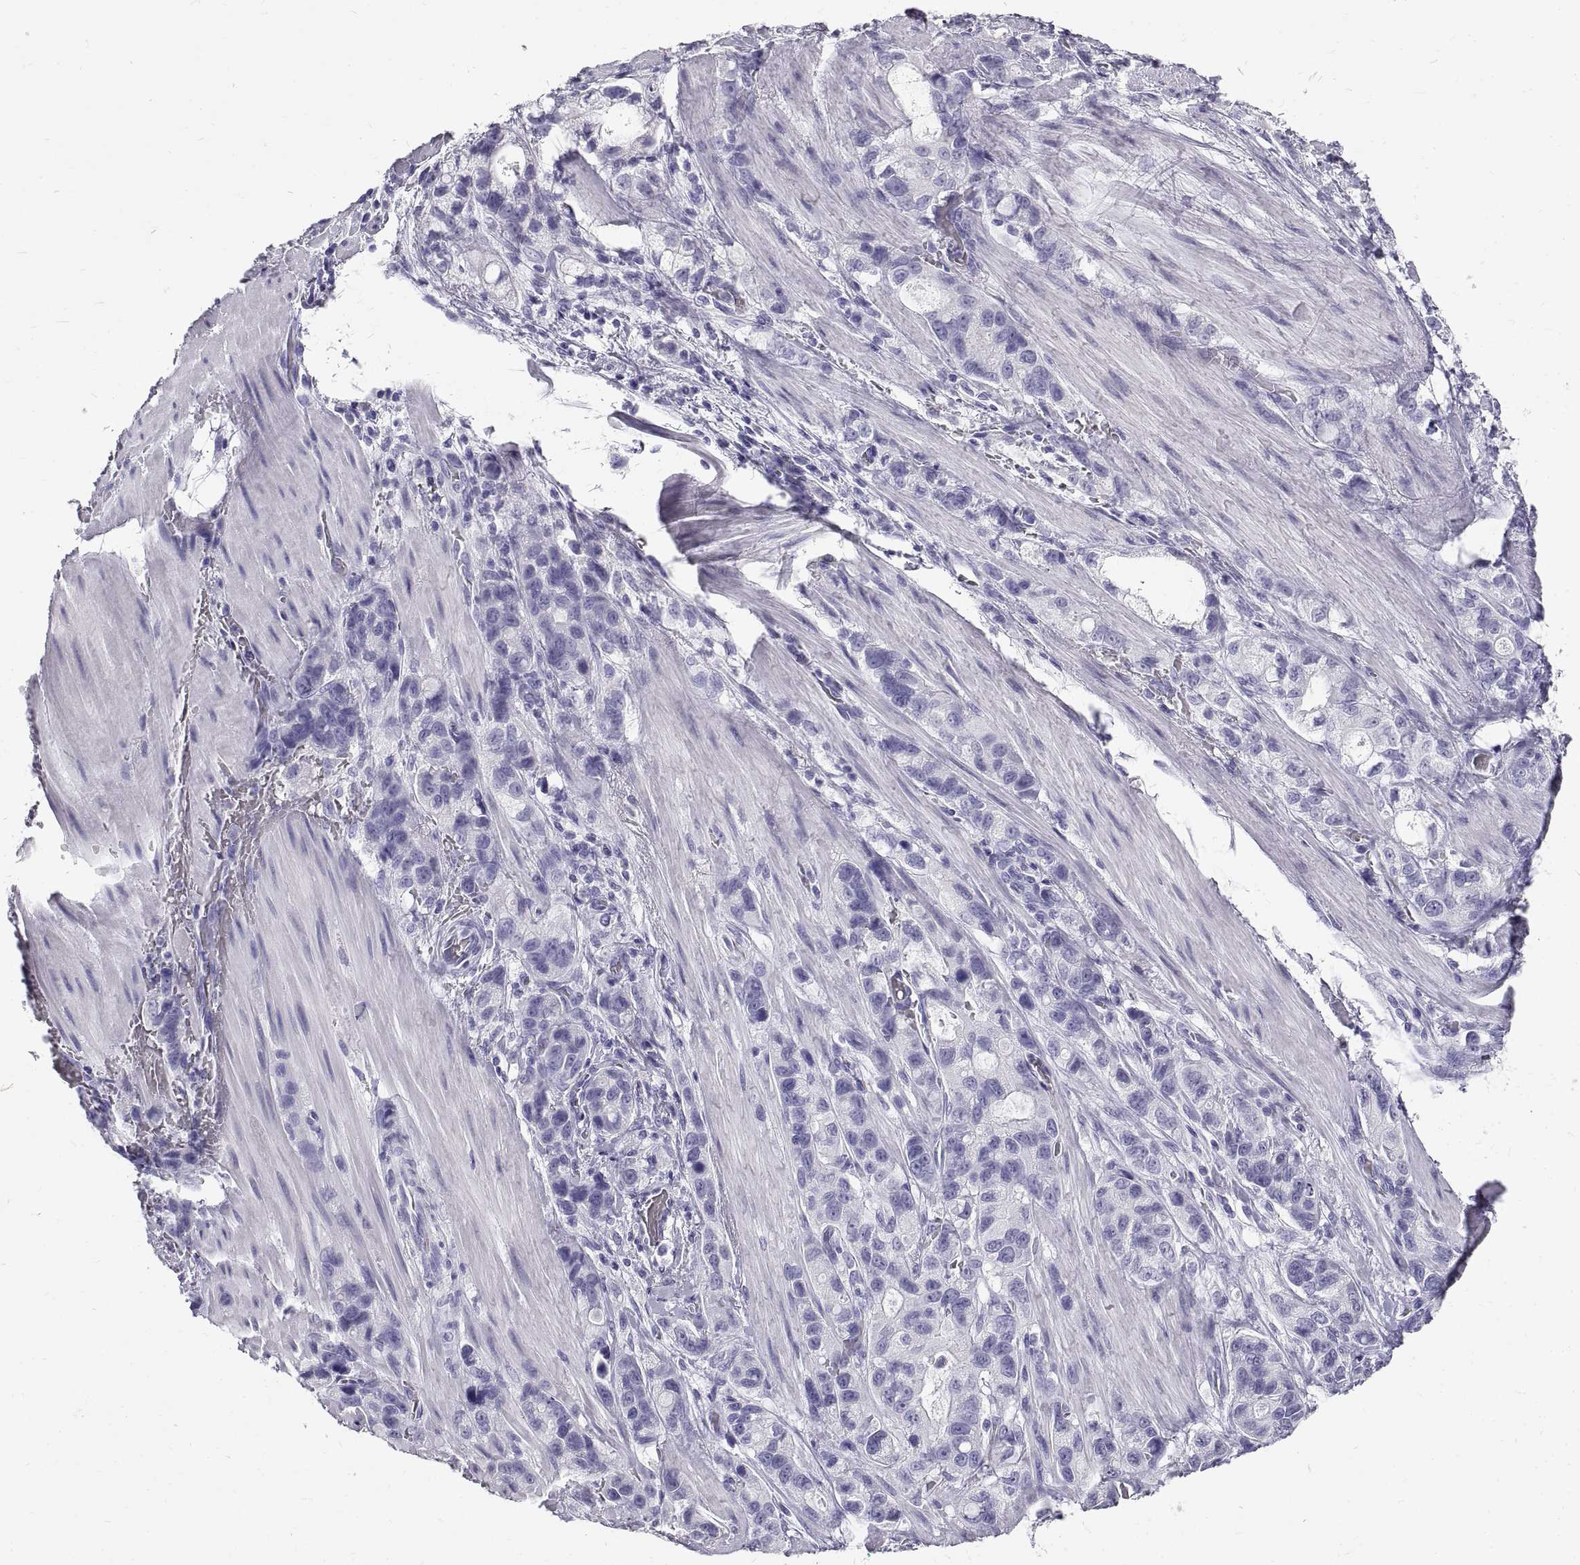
{"staining": {"intensity": "negative", "quantity": "none", "location": "none"}, "tissue": "stomach cancer", "cell_type": "Tumor cells", "image_type": "cancer", "snomed": [{"axis": "morphology", "description": "Adenocarcinoma, NOS"}, {"axis": "topography", "description": "Stomach"}], "caption": "High magnification brightfield microscopy of stomach cancer (adenocarcinoma) stained with DAB (brown) and counterstained with hematoxylin (blue): tumor cells show no significant staining.", "gene": "GNG12", "patient": {"sex": "male", "age": 63}}